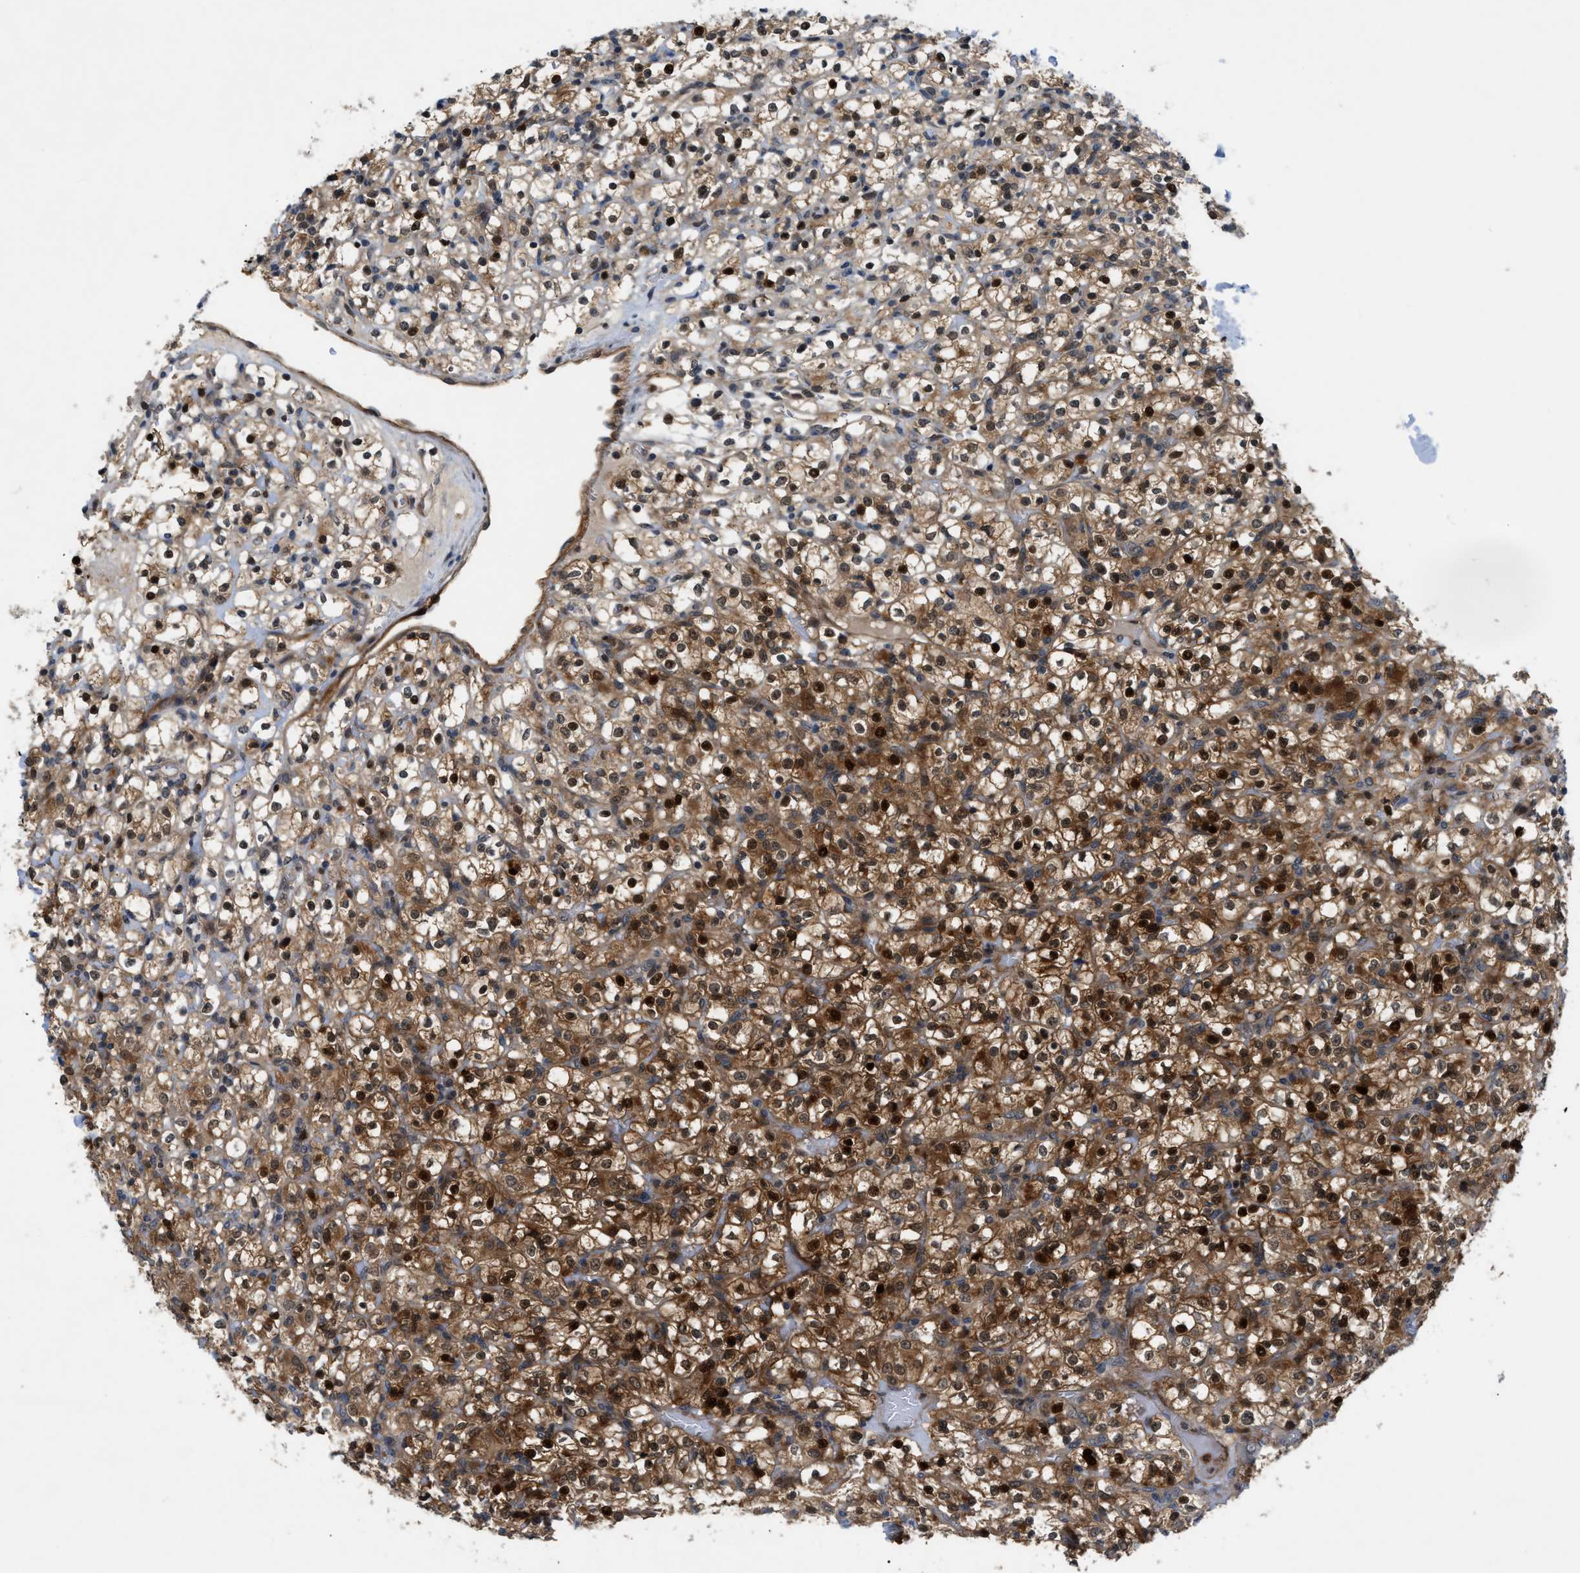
{"staining": {"intensity": "moderate", "quantity": ">75%", "location": "cytoplasmic/membranous,nuclear"}, "tissue": "renal cancer", "cell_type": "Tumor cells", "image_type": "cancer", "snomed": [{"axis": "morphology", "description": "Normal tissue, NOS"}, {"axis": "morphology", "description": "Adenocarcinoma, NOS"}, {"axis": "topography", "description": "Kidney"}], "caption": "There is medium levels of moderate cytoplasmic/membranous and nuclear positivity in tumor cells of renal cancer (adenocarcinoma), as demonstrated by immunohistochemical staining (brown color).", "gene": "TRAK2", "patient": {"sex": "female", "age": 72}}